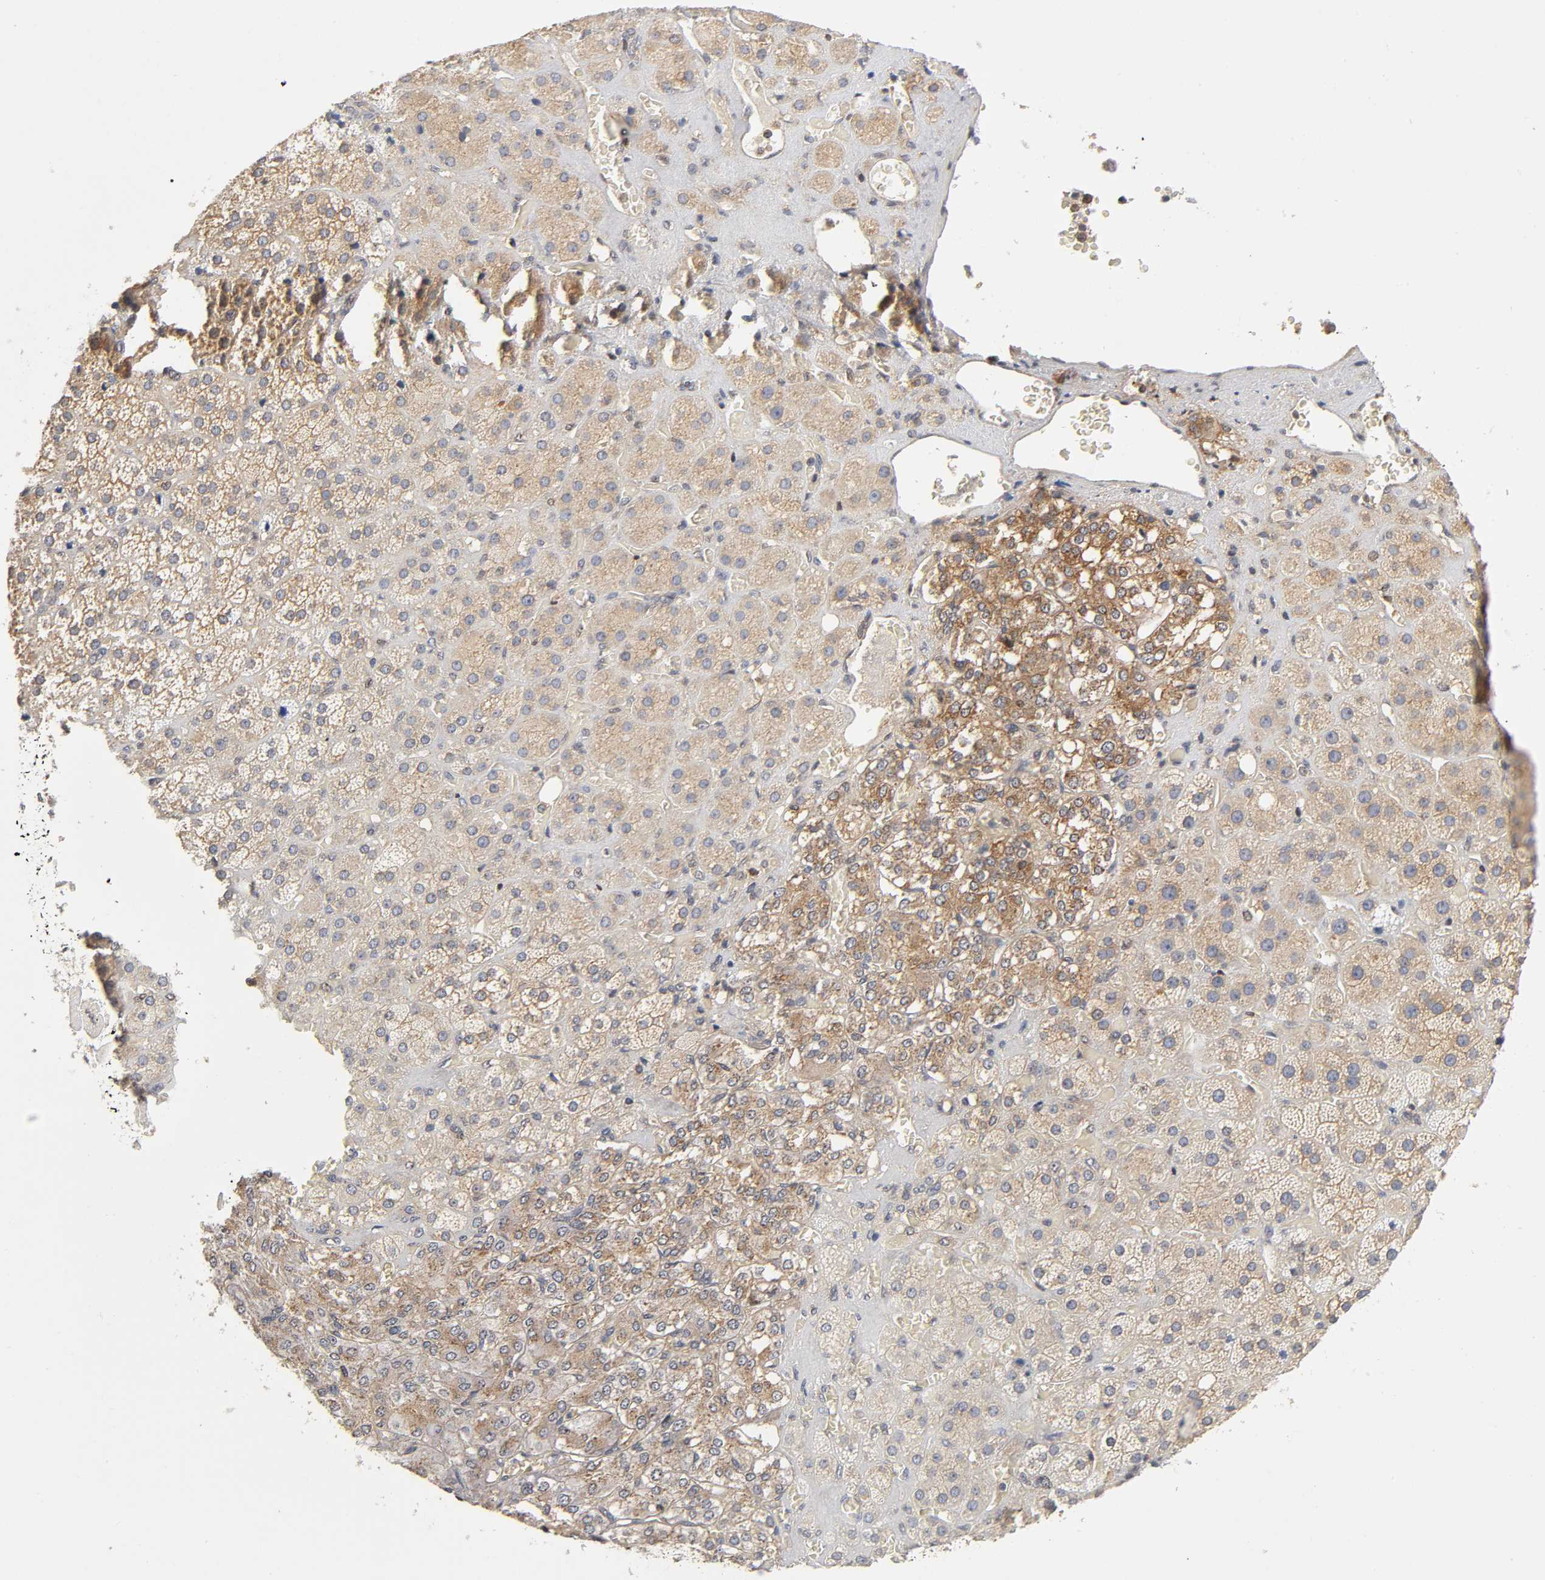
{"staining": {"intensity": "moderate", "quantity": ">75%", "location": "cytoplasmic/membranous"}, "tissue": "adrenal gland", "cell_type": "Glandular cells", "image_type": "normal", "snomed": [{"axis": "morphology", "description": "Normal tissue, NOS"}, {"axis": "topography", "description": "Adrenal gland"}], "caption": "High-power microscopy captured an immunohistochemistry (IHC) histopathology image of benign adrenal gland, revealing moderate cytoplasmic/membranous staining in about >75% of glandular cells.", "gene": "PAFAH1B1", "patient": {"sex": "female", "age": 71}}